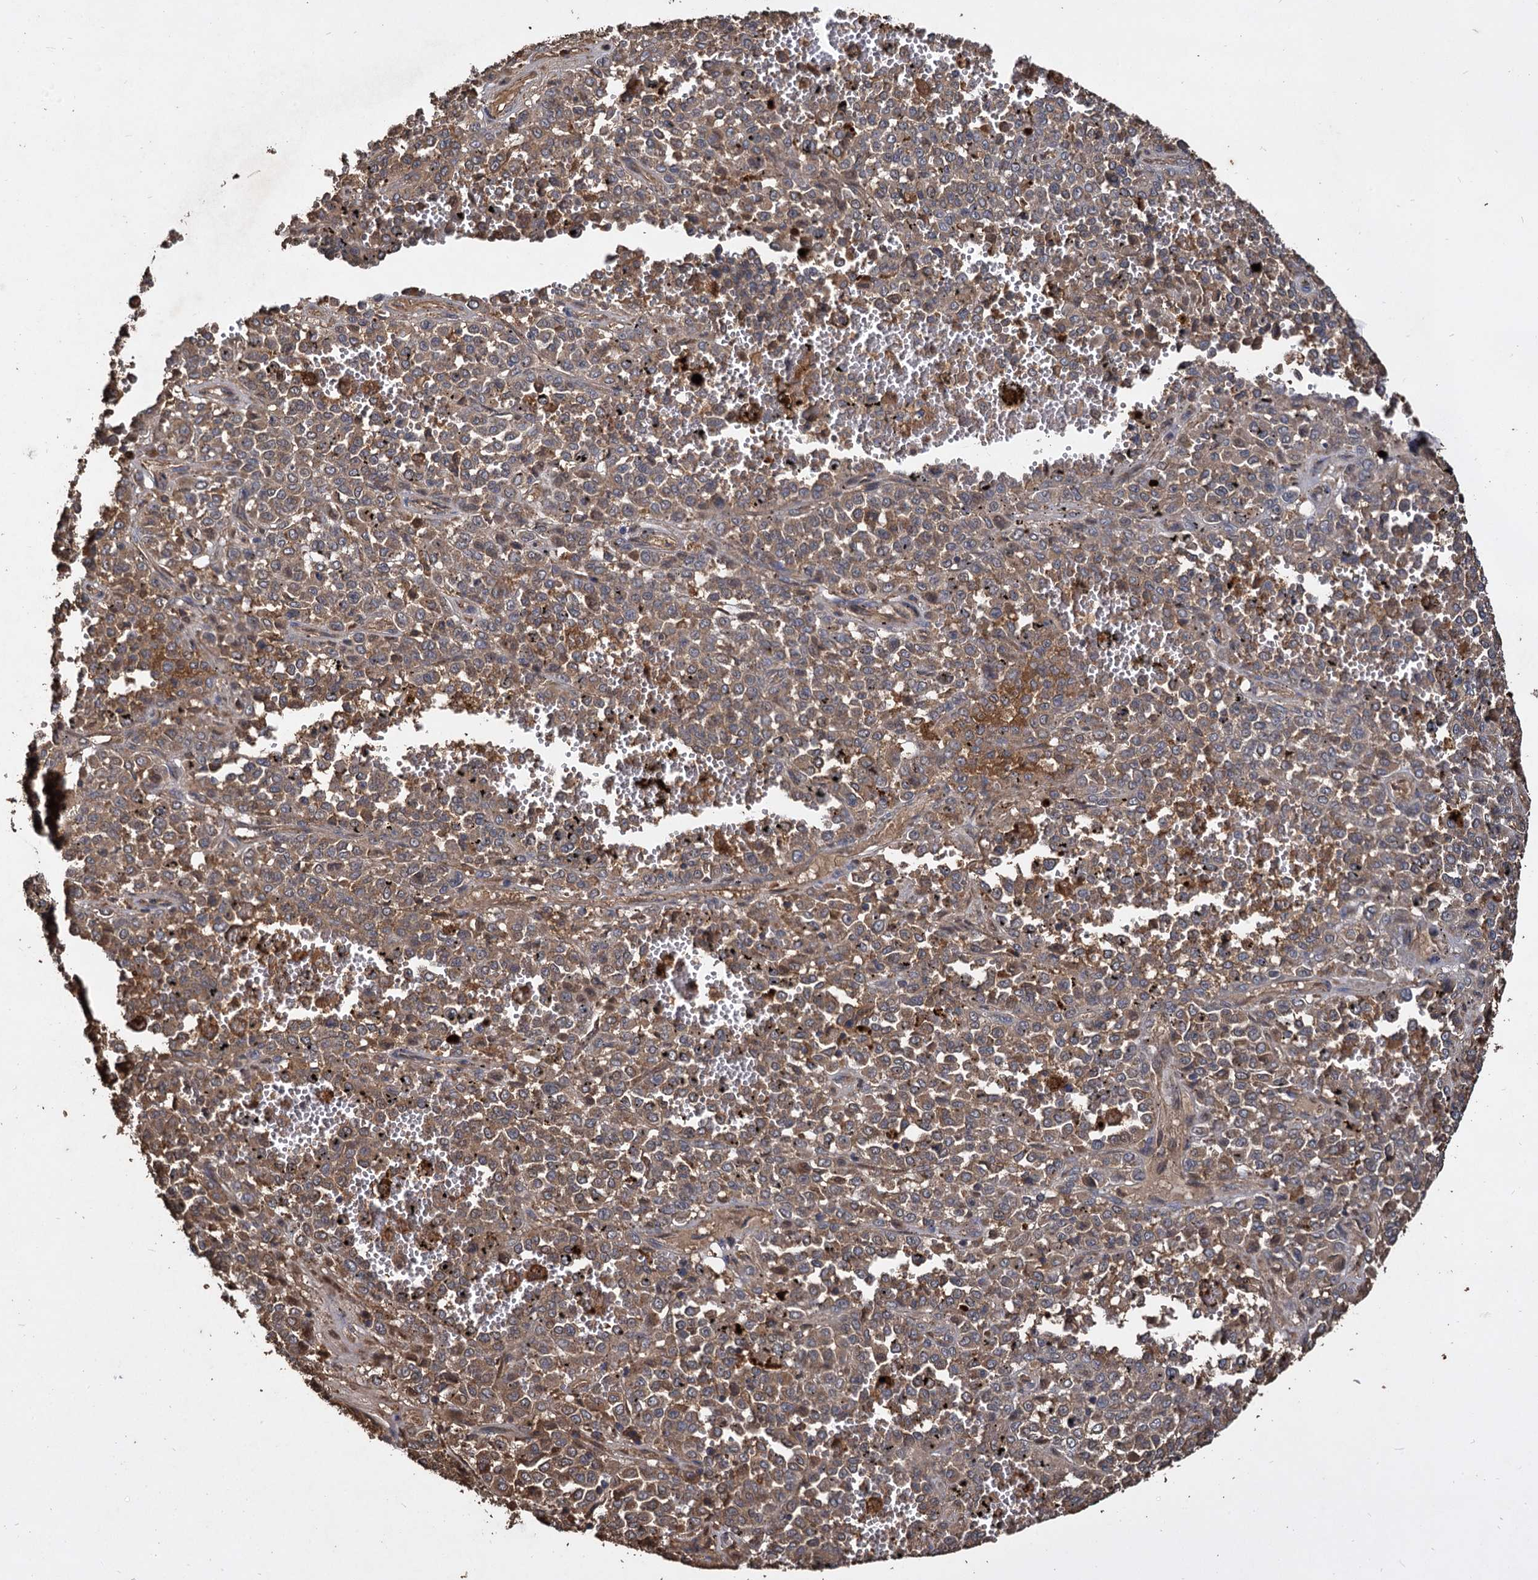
{"staining": {"intensity": "moderate", "quantity": ">75%", "location": "cytoplasmic/membranous"}, "tissue": "melanoma", "cell_type": "Tumor cells", "image_type": "cancer", "snomed": [{"axis": "morphology", "description": "Malignant melanoma, Metastatic site"}, {"axis": "topography", "description": "Pancreas"}], "caption": "The micrograph shows a brown stain indicating the presence of a protein in the cytoplasmic/membranous of tumor cells in melanoma. (DAB IHC with brightfield microscopy, high magnification).", "gene": "GCLC", "patient": {"sex": "female", "age": 30}}